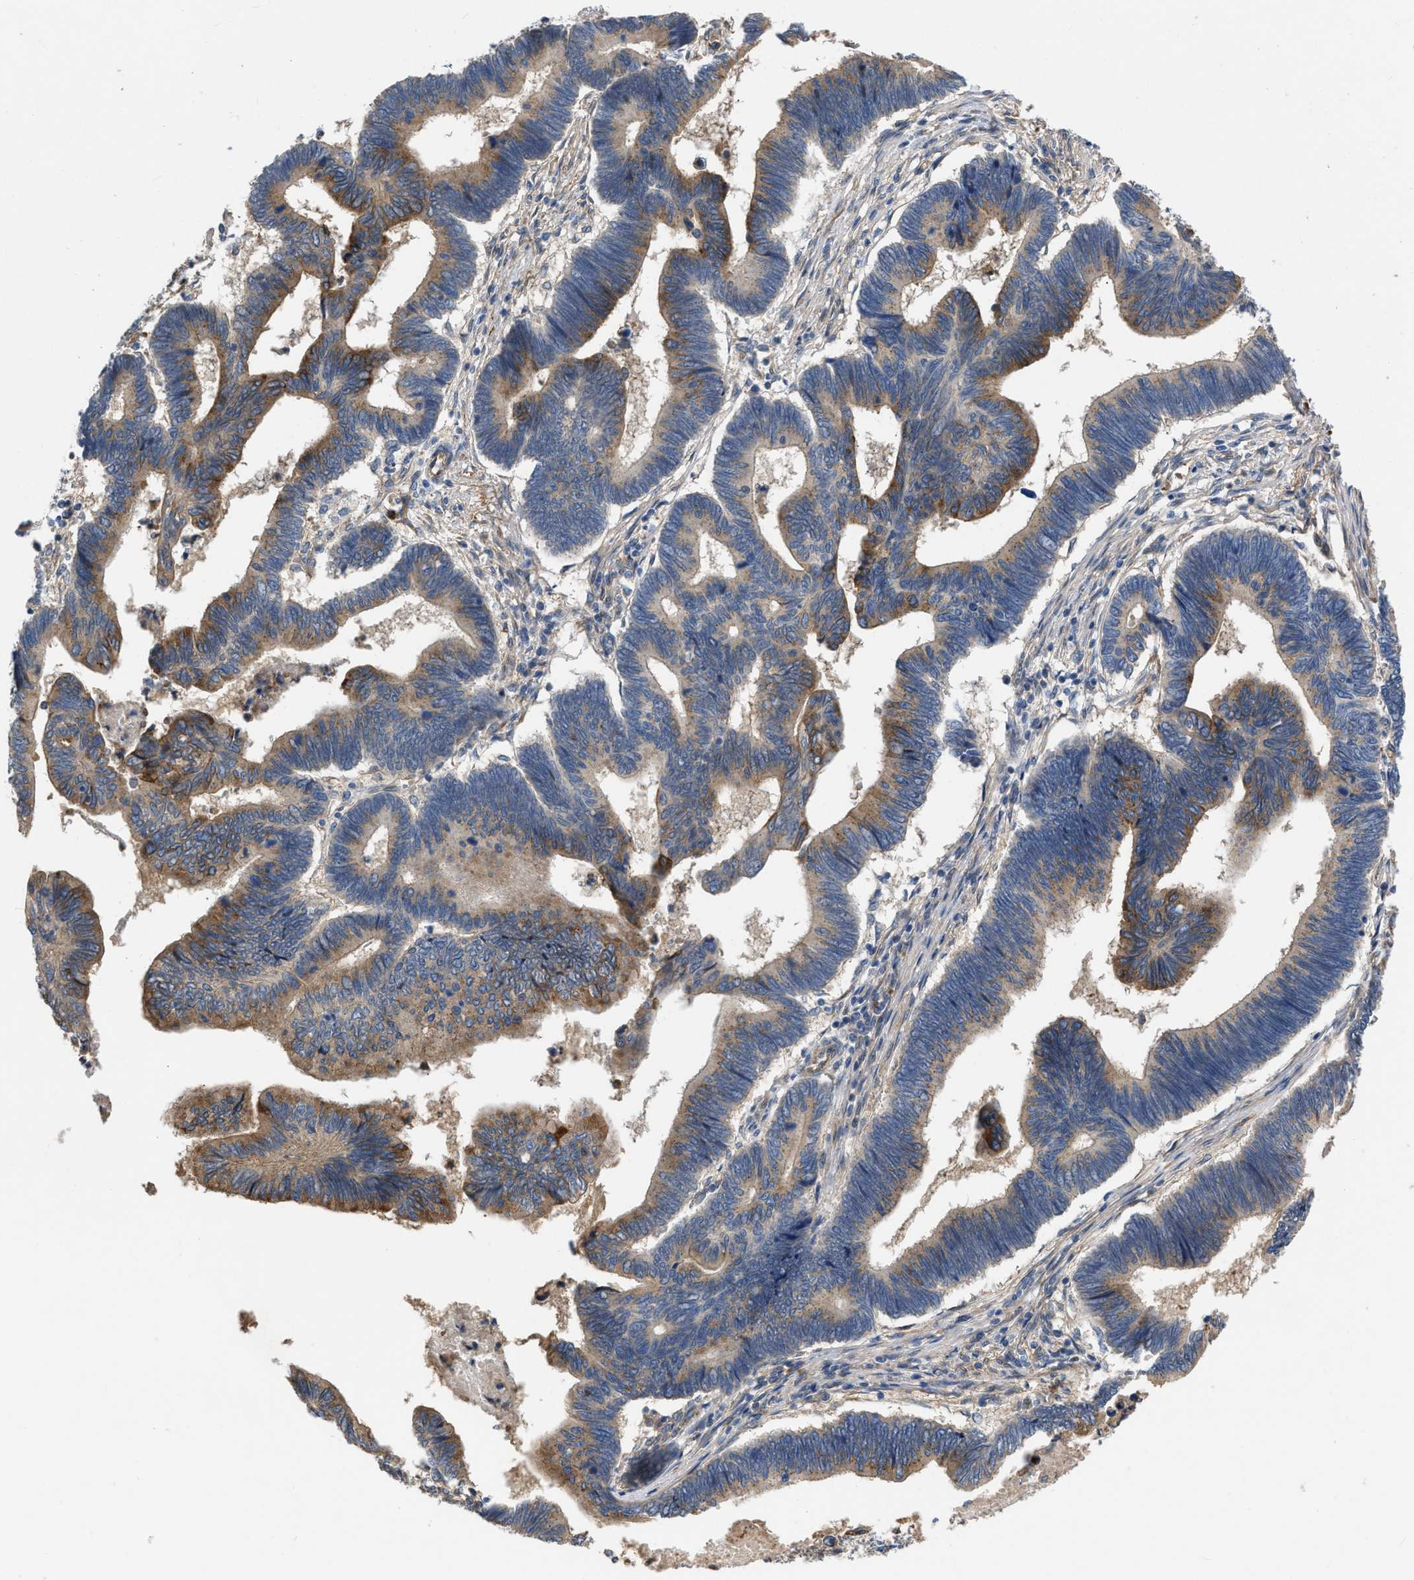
{"staining": {"intensity": "moderate", "quantity": "25%-75%", "location": "cytoplasmic/membranous"}, "tissue": "pancreatic cancer", "cell_type": "Tumor cells", "image_type": "cancer", "snomed": [{"axis": "morphology", "description": "Adenocarcinoma, NOS"}, {"axis": "topography", "description": "Pancreas"}], "caption": "The immunohistochemical stain highlights moderate cytoplasmic/membranous positivity in tumor cells of pancreatic cancer tissue.", "gene": "SLC4A11", "patient": {"sex": "female", "age": 70}}